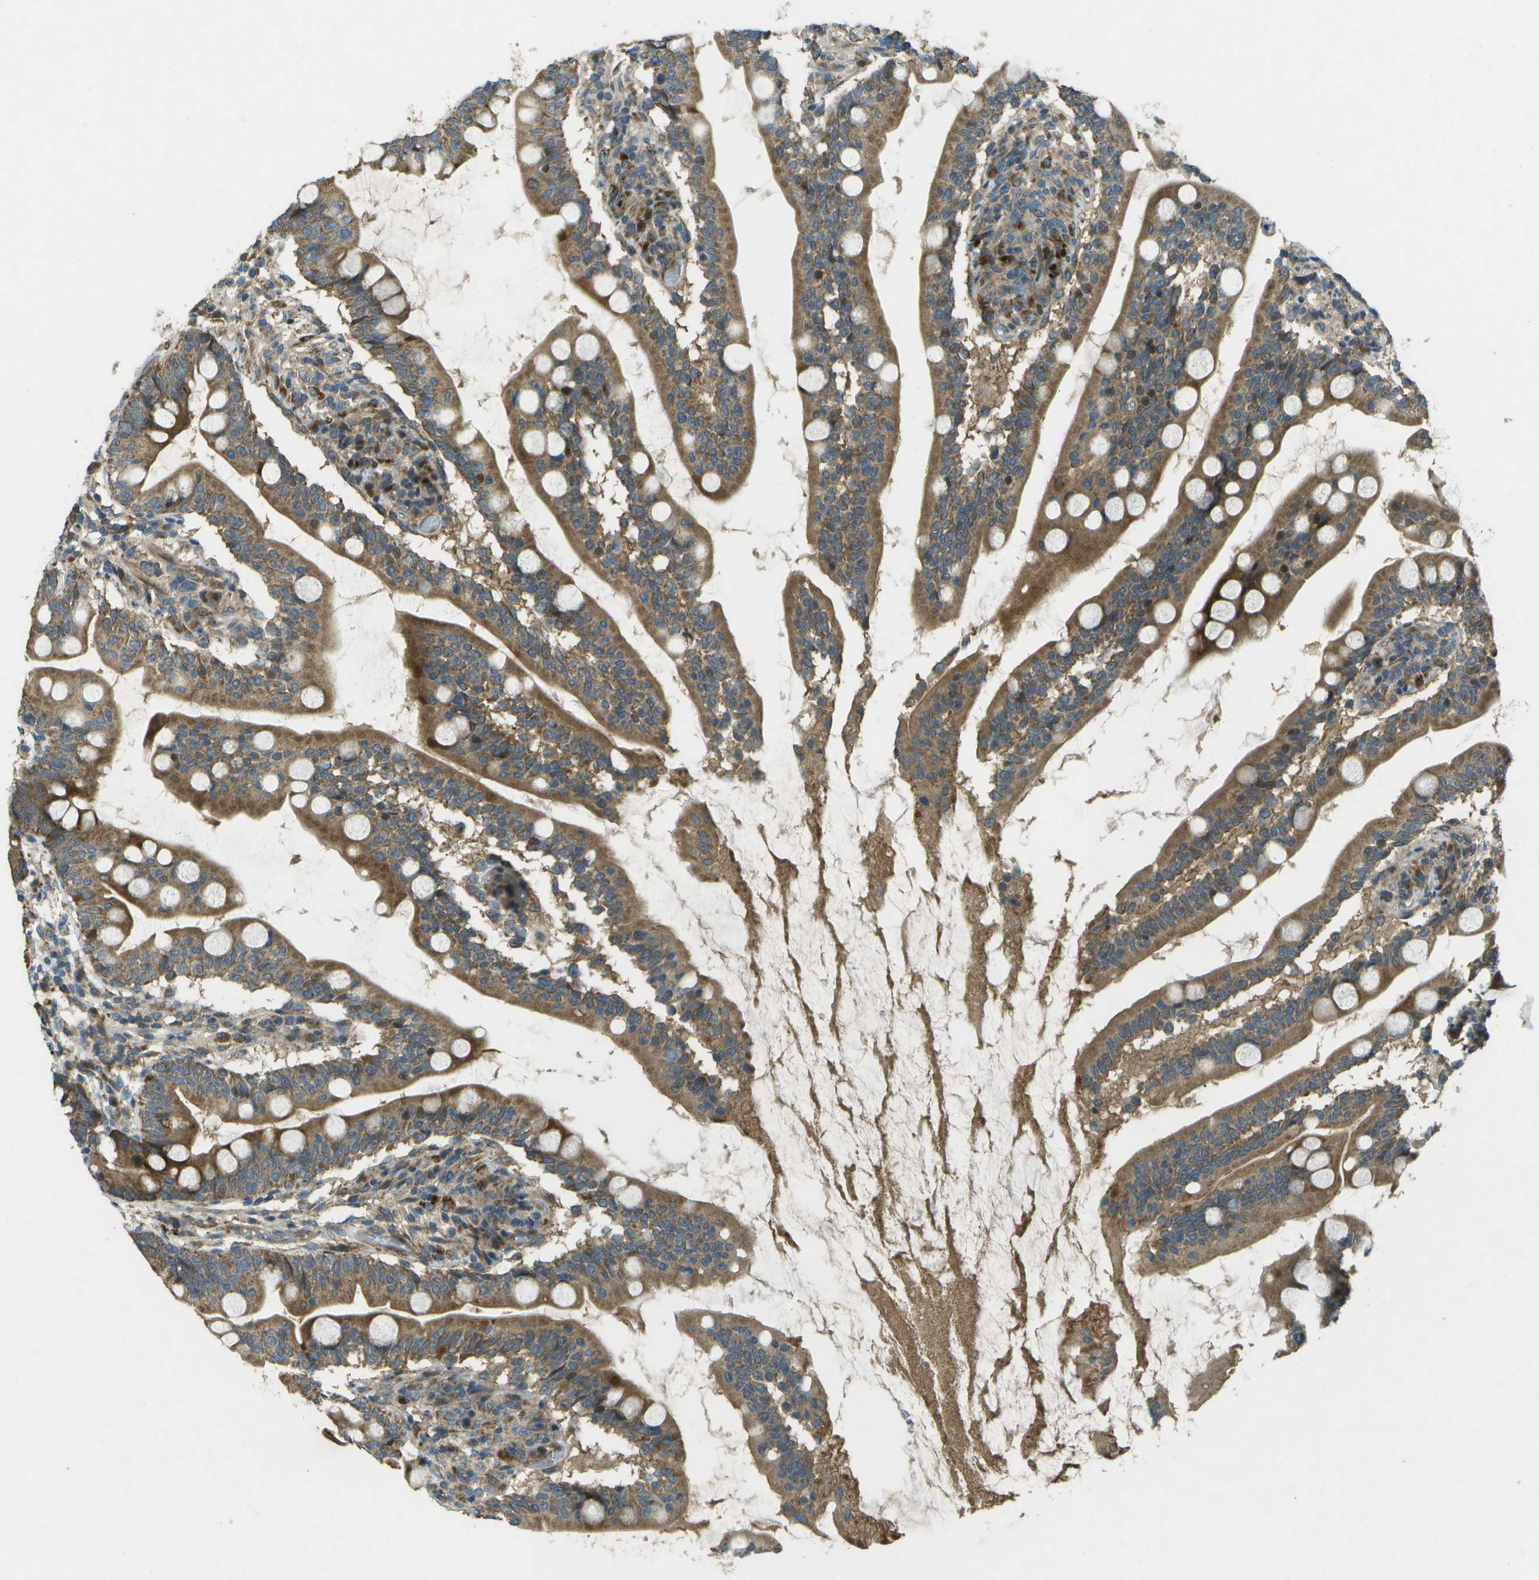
{"staining": {"intensity": "strong", "quantity": ">75%", "location": "cytoplasmic/membranous"}, "tissue": "small intestine", "cell_type": "Glandular cells", "image_type": "normal", "snomed": [{"axis": "morphology", "description": "Normal tissue, NOS"}, {"axis": "topography", "description": "Small intestine"}], "caption": "Immunohistochemistry micrograph of unremarkable human small intestine stained for a protein (brown), which displays high levels of strong cytoplasmic/membranous expression in approximately >75% of glandular cells.", "gene": "PXYLP1", "patient": {"sex": "female", "age": 56}}